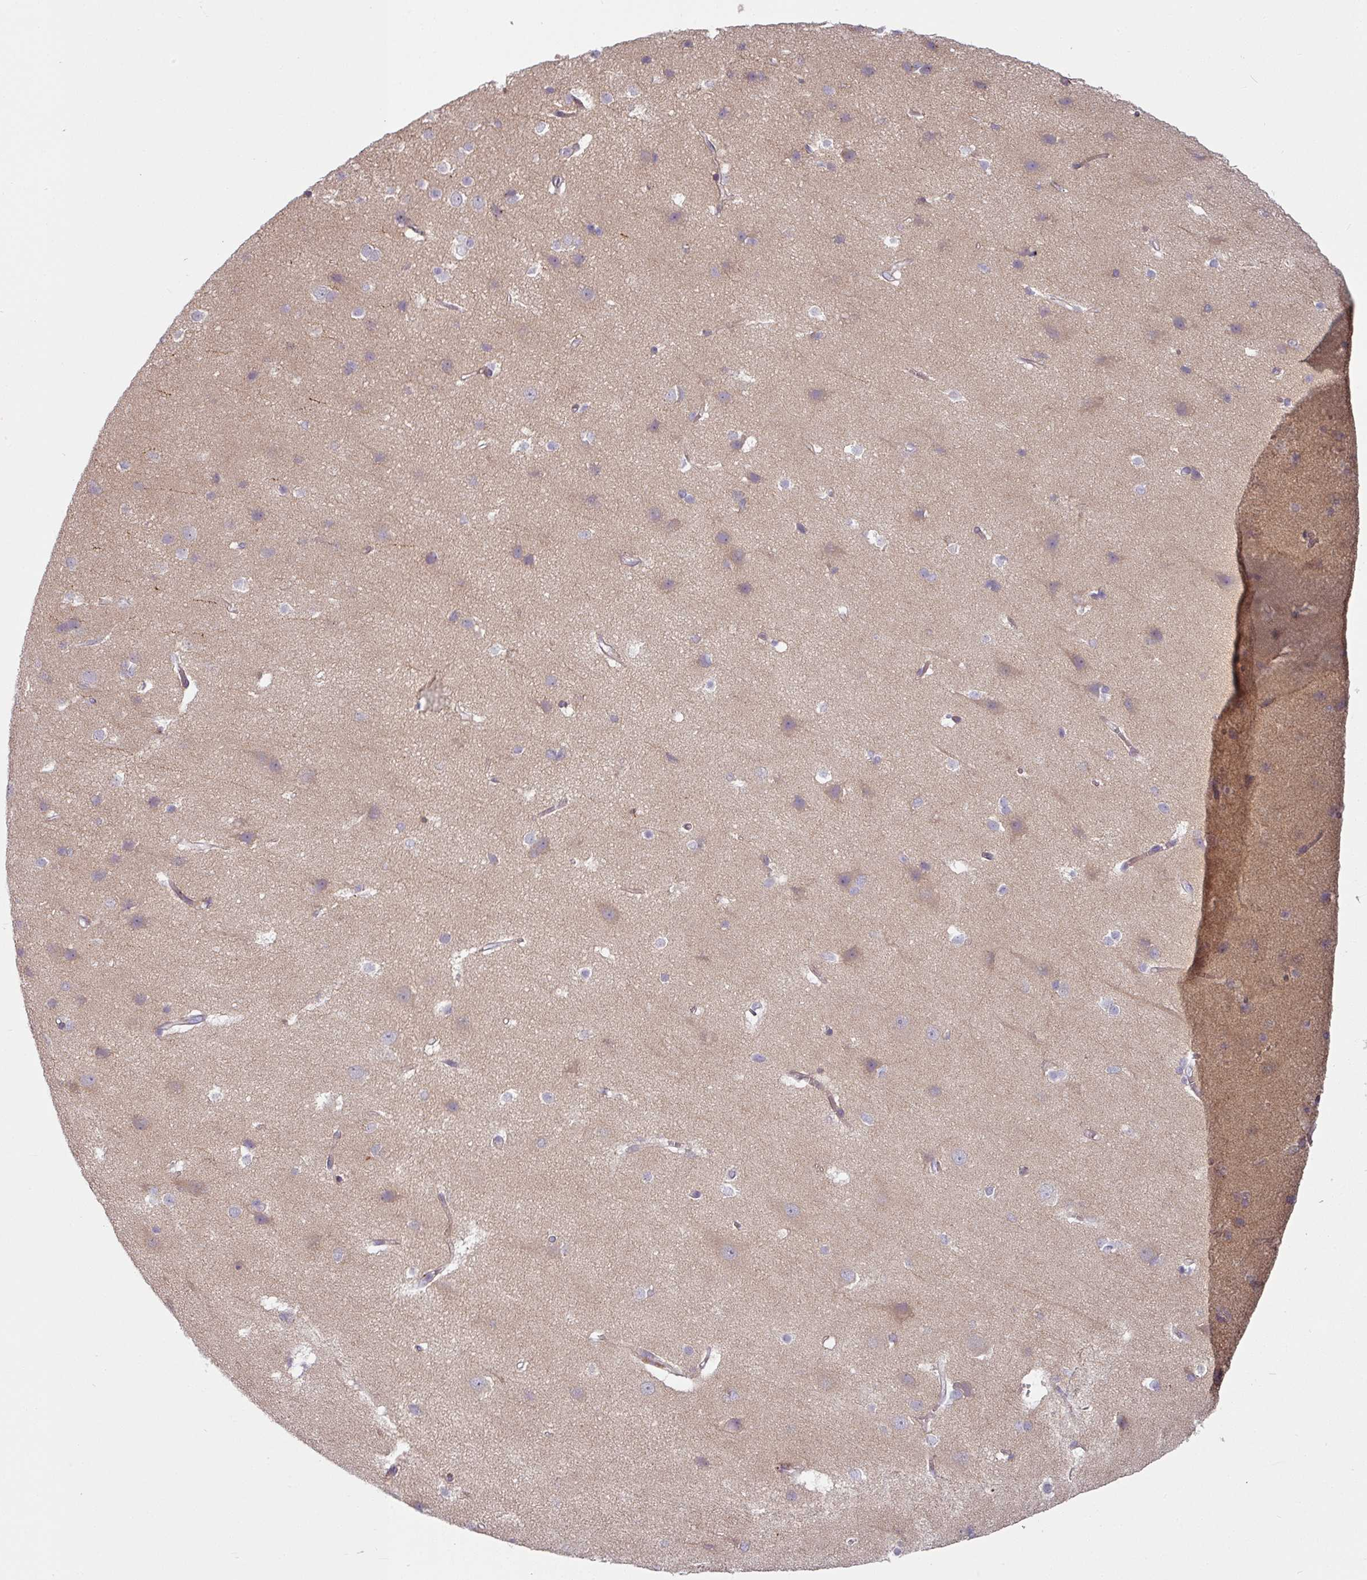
{"staining": {"intensity": "weak", "quantity": ">75%", "location": "cytoplasmic/membranous"}, "tissue": "cerebral cortex", "cell_type": "Endothelial cells", "image_type": "normal", "snomed": [{"axis": "morphology", "description": "Normal tissue, NOS"}, {"axis": "topography", "description": "Cerebral cortex"}], "caption": "Immunohistochemical staining of benign cerebral cortex exhibits >75% levels of weak cytoplasmic/membranous protein expression in about >75% of endothelial cells. Nuclei are stained in blue.", "gene": "MTMR14", "patient": {"sex": "male", "age": 37}}